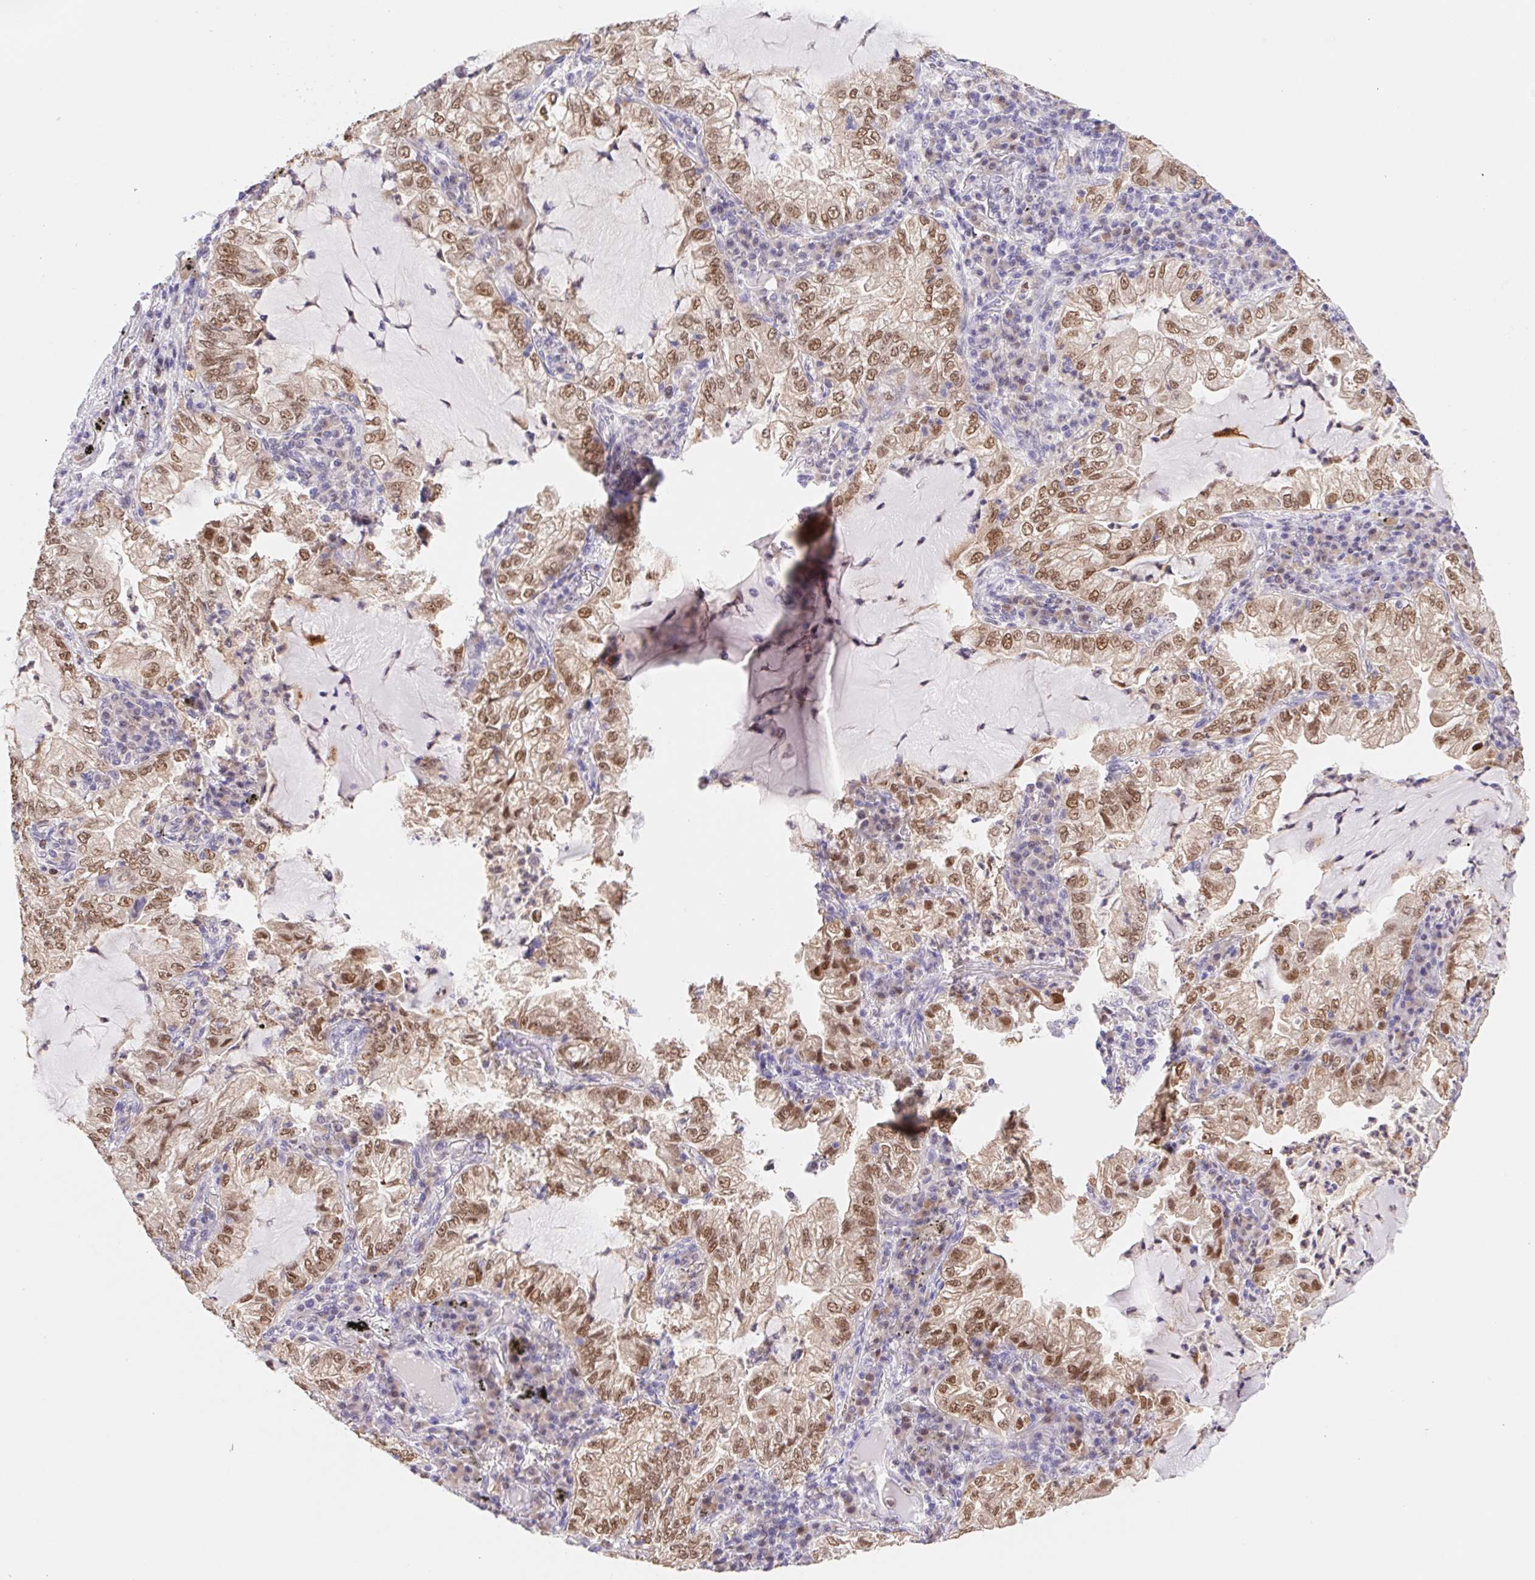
{"staining": {"intensity": "moderate", "quantity": ">75%", "location": "nuclear"}, "tissue": "lung cancer", "cell_type": "Tumor cells", "image_type": "cancer", "snomed": [{"axis": "morphology", "description": "Adenocarcinoma, NOS"}, {"axis": "topography", "description": "Lung"}], "caption": "A micrograph of human adenocarcinoma (lung) stained for a protein displays moderate nuclear brown staining in tumor cells.", "gene": "L3MBTL4", "patient": {"sex": "female", "age": 73}}